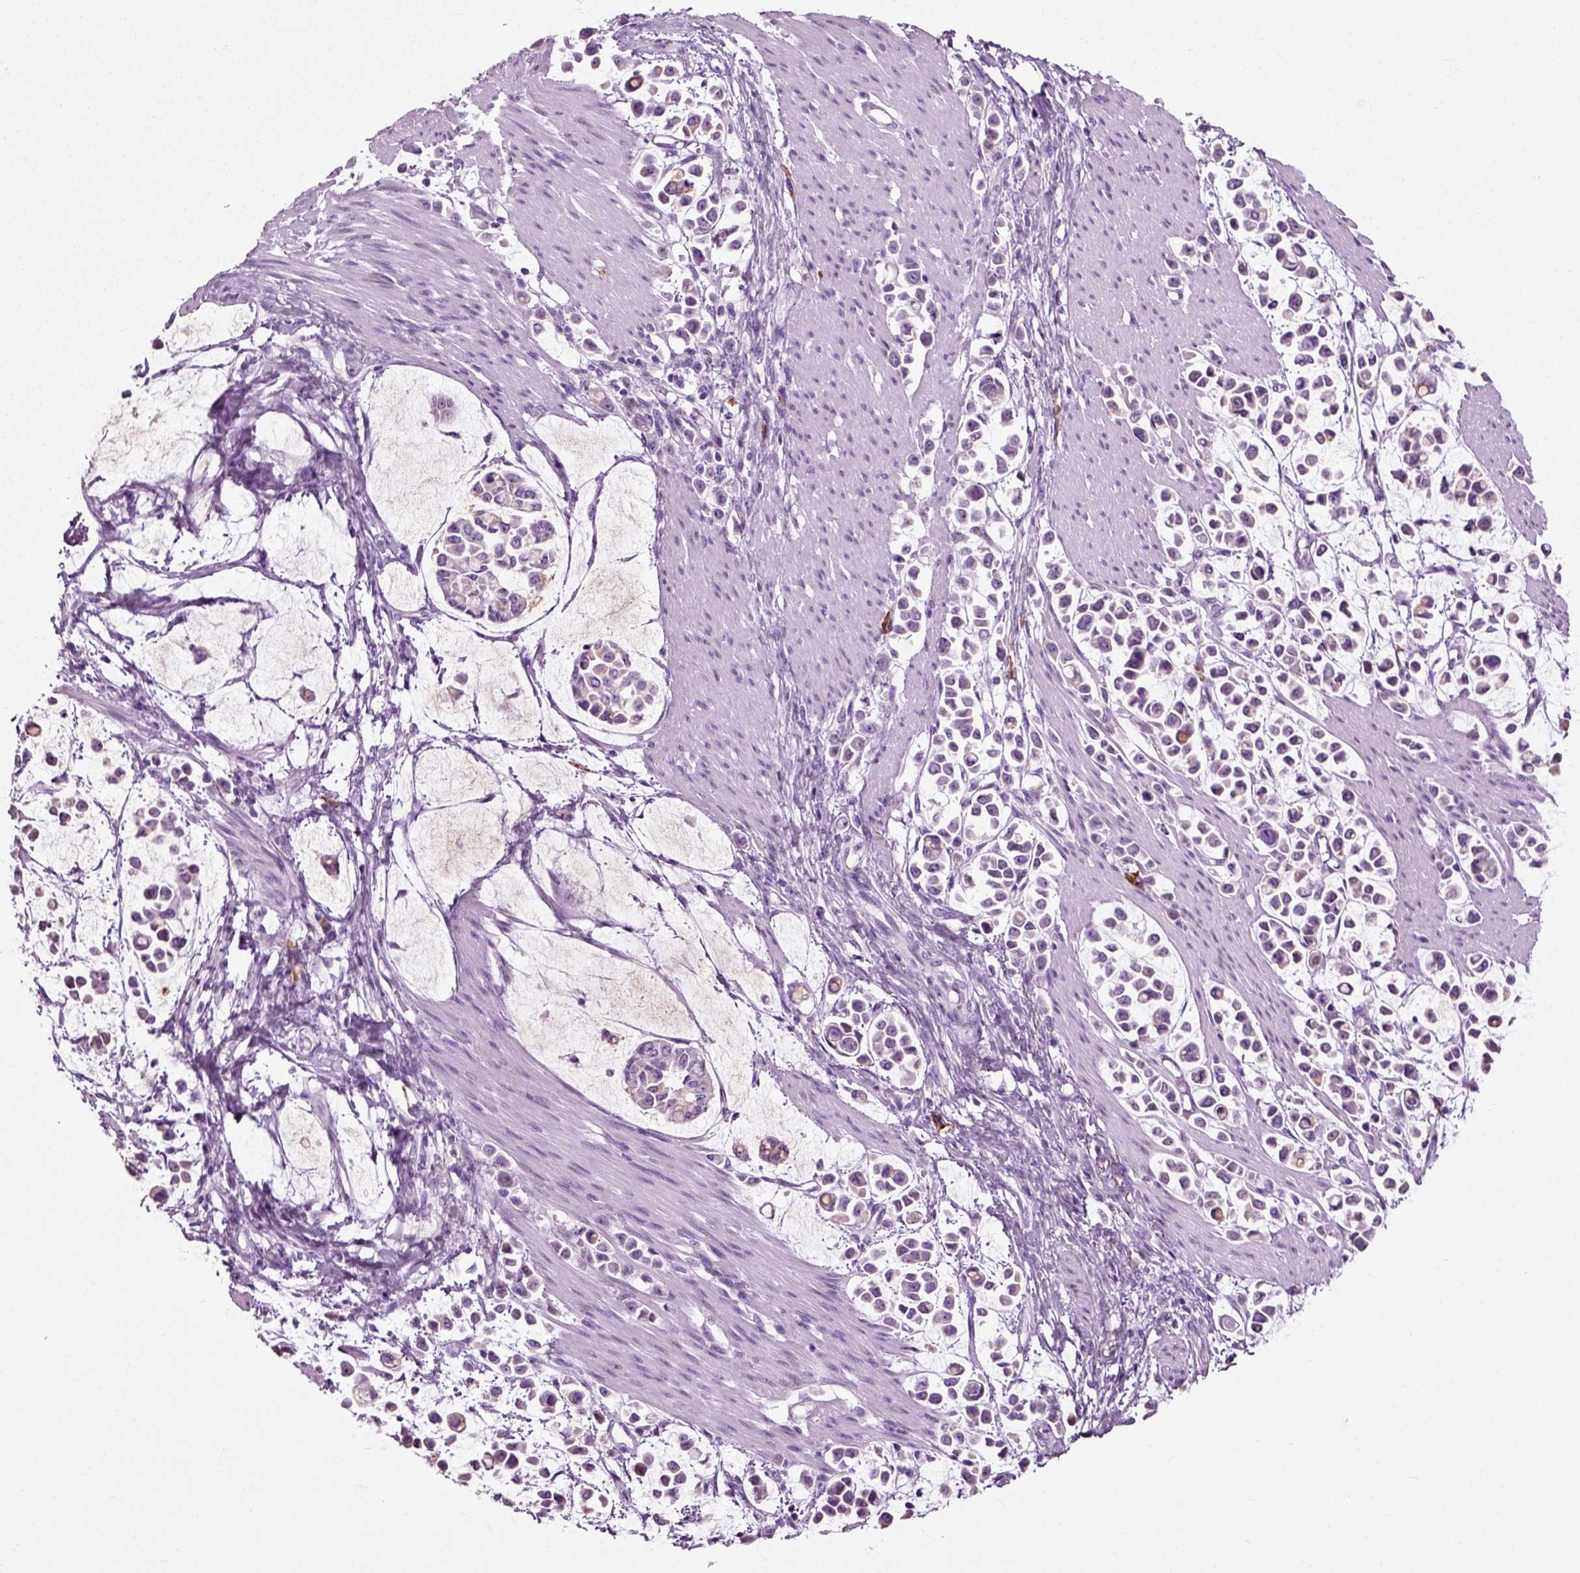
{"staining": {"intensity": "weak", "quantity": "25%-75%", "location": "cytoplasmic/membranous"}, "tissue": "stomach cancer", "cell_type": "Tumor cells", "image_type": "cancer", "snomed": [{"axis": "morphology", "description": "Adenocarcinoma, NOS"}, {"axis": "topography", "description": "Stomach"}], "caption": "Immunohistochemistry staining of adenocarcinoma (stomach), which shows low levels of weak cytoplasmic/membranous staining in approximately 25%-75% of tumor cells indicating weak cytoplasmic/membranous protein positivity. The staining was performed using DAB (brown) for protein detection and nuclei were counterstained in hematoxylin (blue).", "gene": "SLC26A8", "patient": {"sex": "male", "age": 82}}